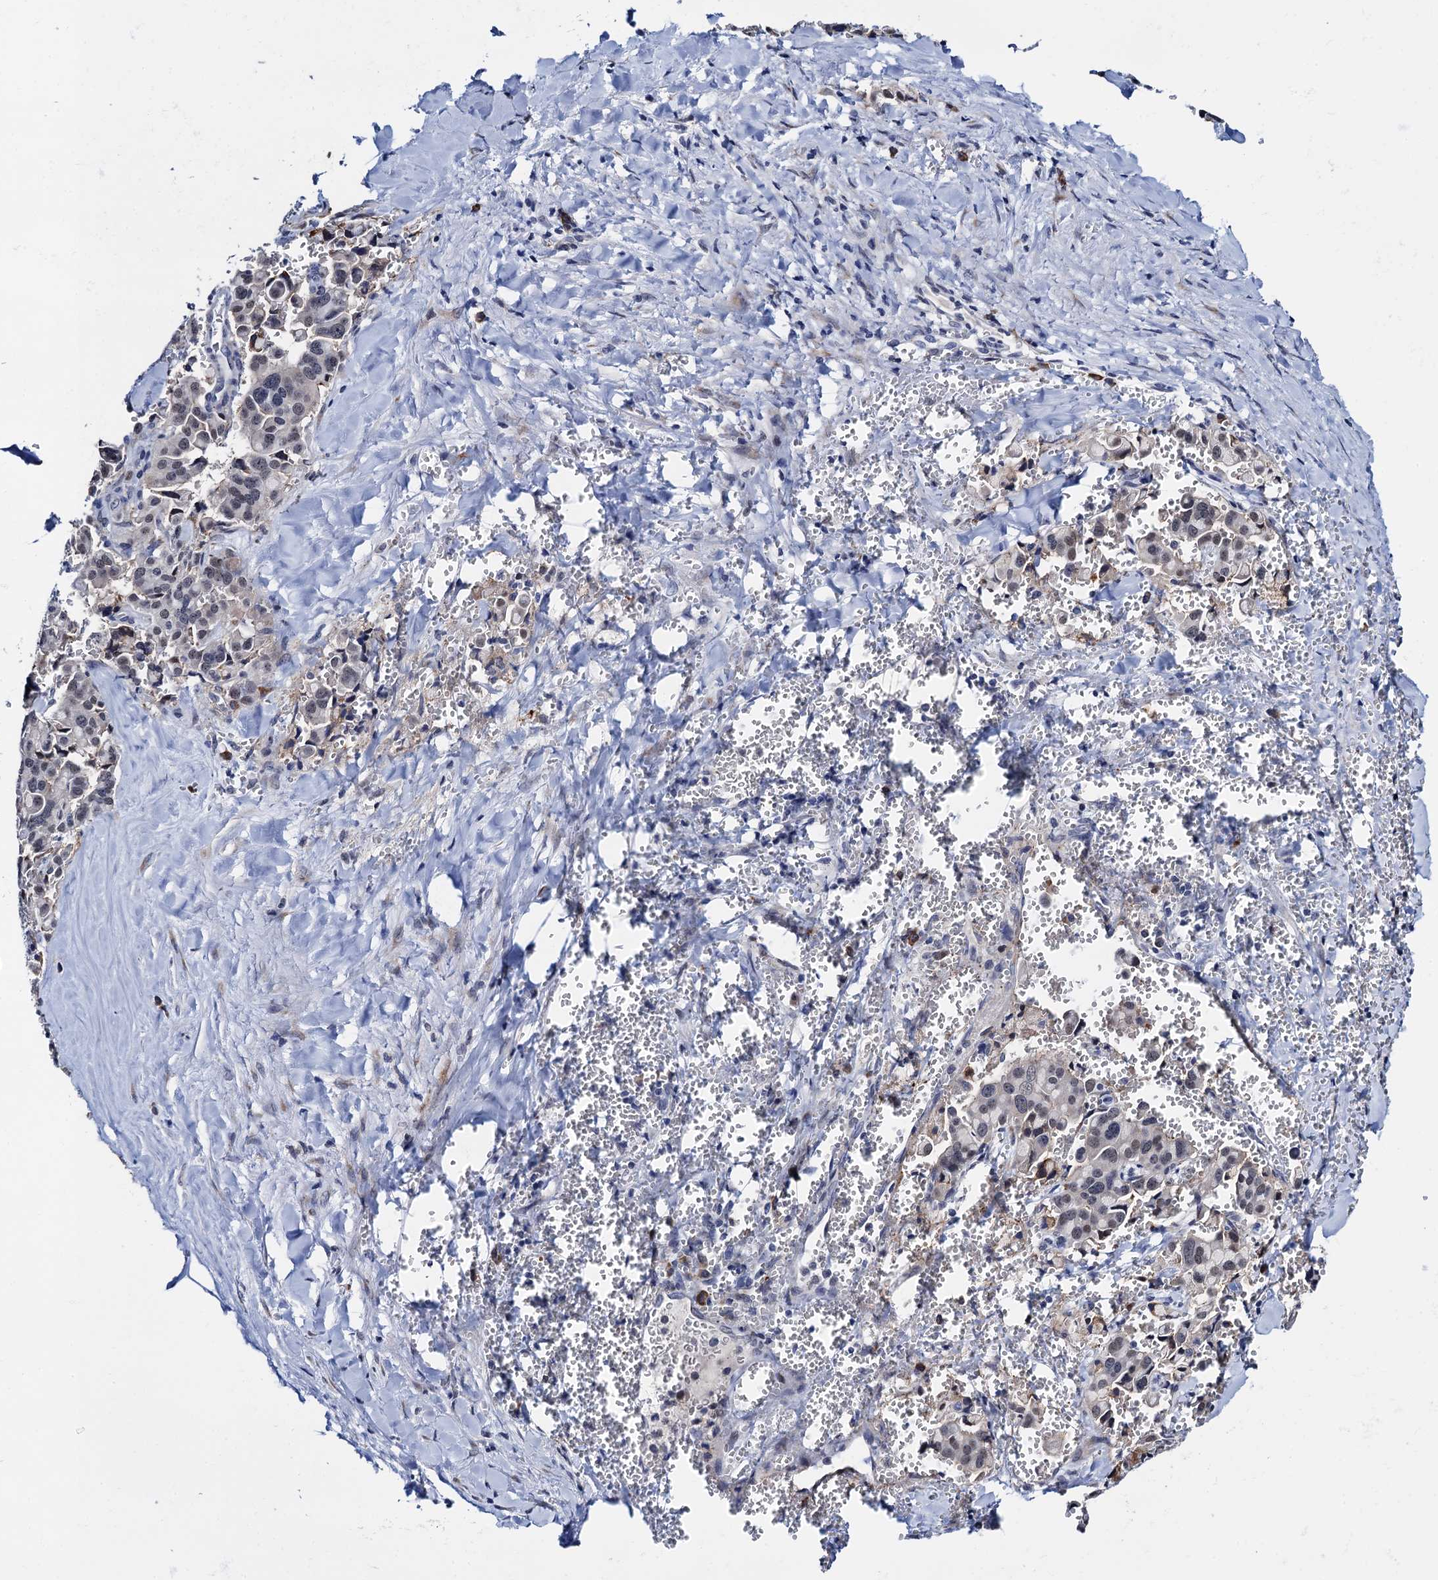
{"staining": {"intensity": "weak", "quantity": "25%-75%", "location": "nuclear"}, "tissue": "pancreatic cancer", "cell_type": "Tumor cells", "image_type": "cancer", "snomed": [{"axis": "morphology", "description": "Adenocarcinoma, NOS"}, {"axis": "topography", "description": "Pancreas"}], "caption": "Adenocarcinoma (pancreatic) was stained to show a protein in brown. There is low levels of weak nuclear expression in about 25%-75% of tumor cells. (brown staining indicates protein expression, while blue staining denotes nuclei).", "gene": "SLC7A10", "patient": {"sex": "male", "age": 65}}